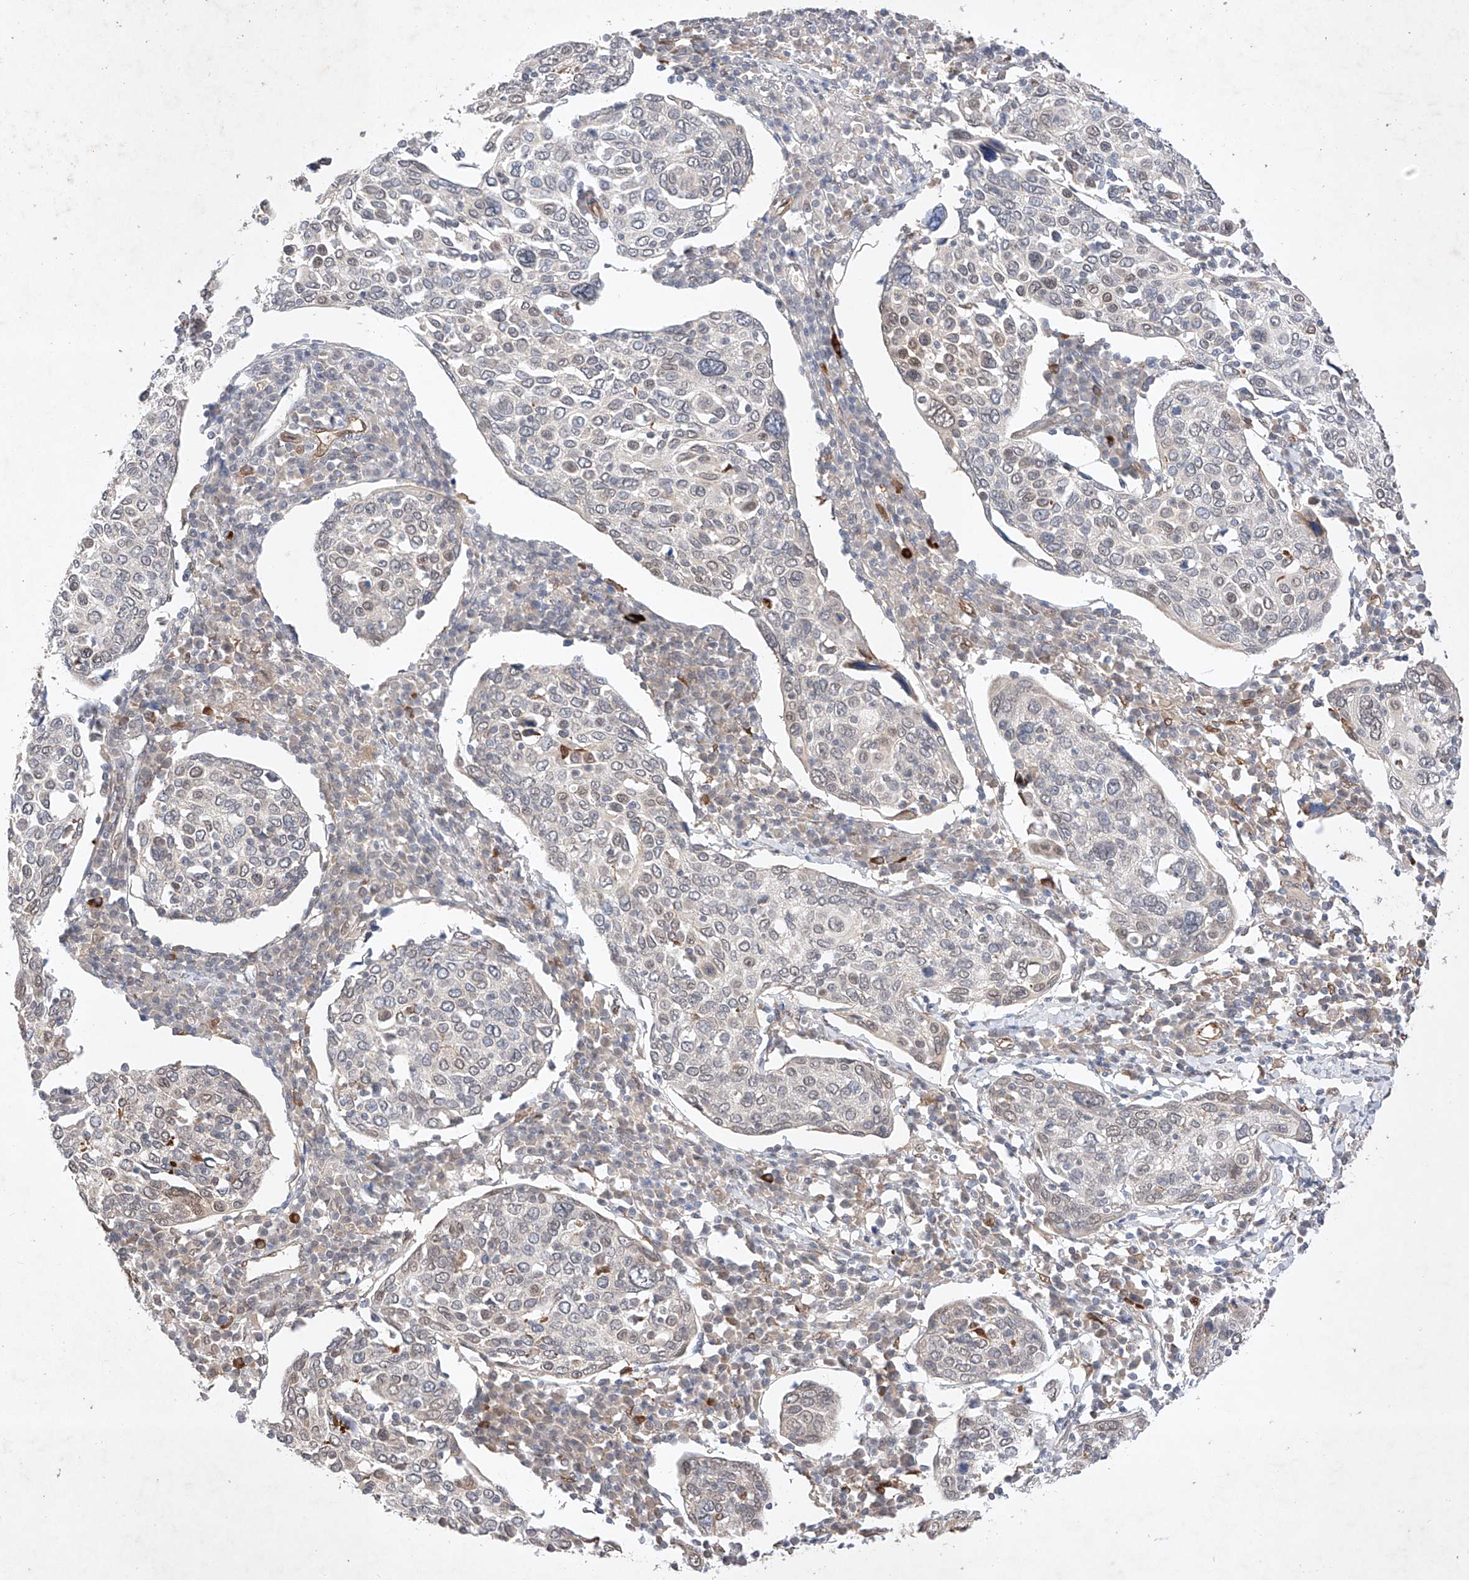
{"staining": {"intensity": "weak", "quantity": "<25%", "location": "nuclear"}, "tissue": "cervical cancer", "cell_type": "Tumor cells", "image_type": "cancer", "snomed": [{"axis": "morphology", "description": "Squamous cell carcinoma, NOS"}, {"axis": "topography", "description": "Cervix"}], "caption": "Human cervical cancer (squamous cell carcinoma) stained for a protein using IHC displays no staining in tumor cells.", "gene": "ZNF124", "patient": {"sex": "female", "age": 40}}